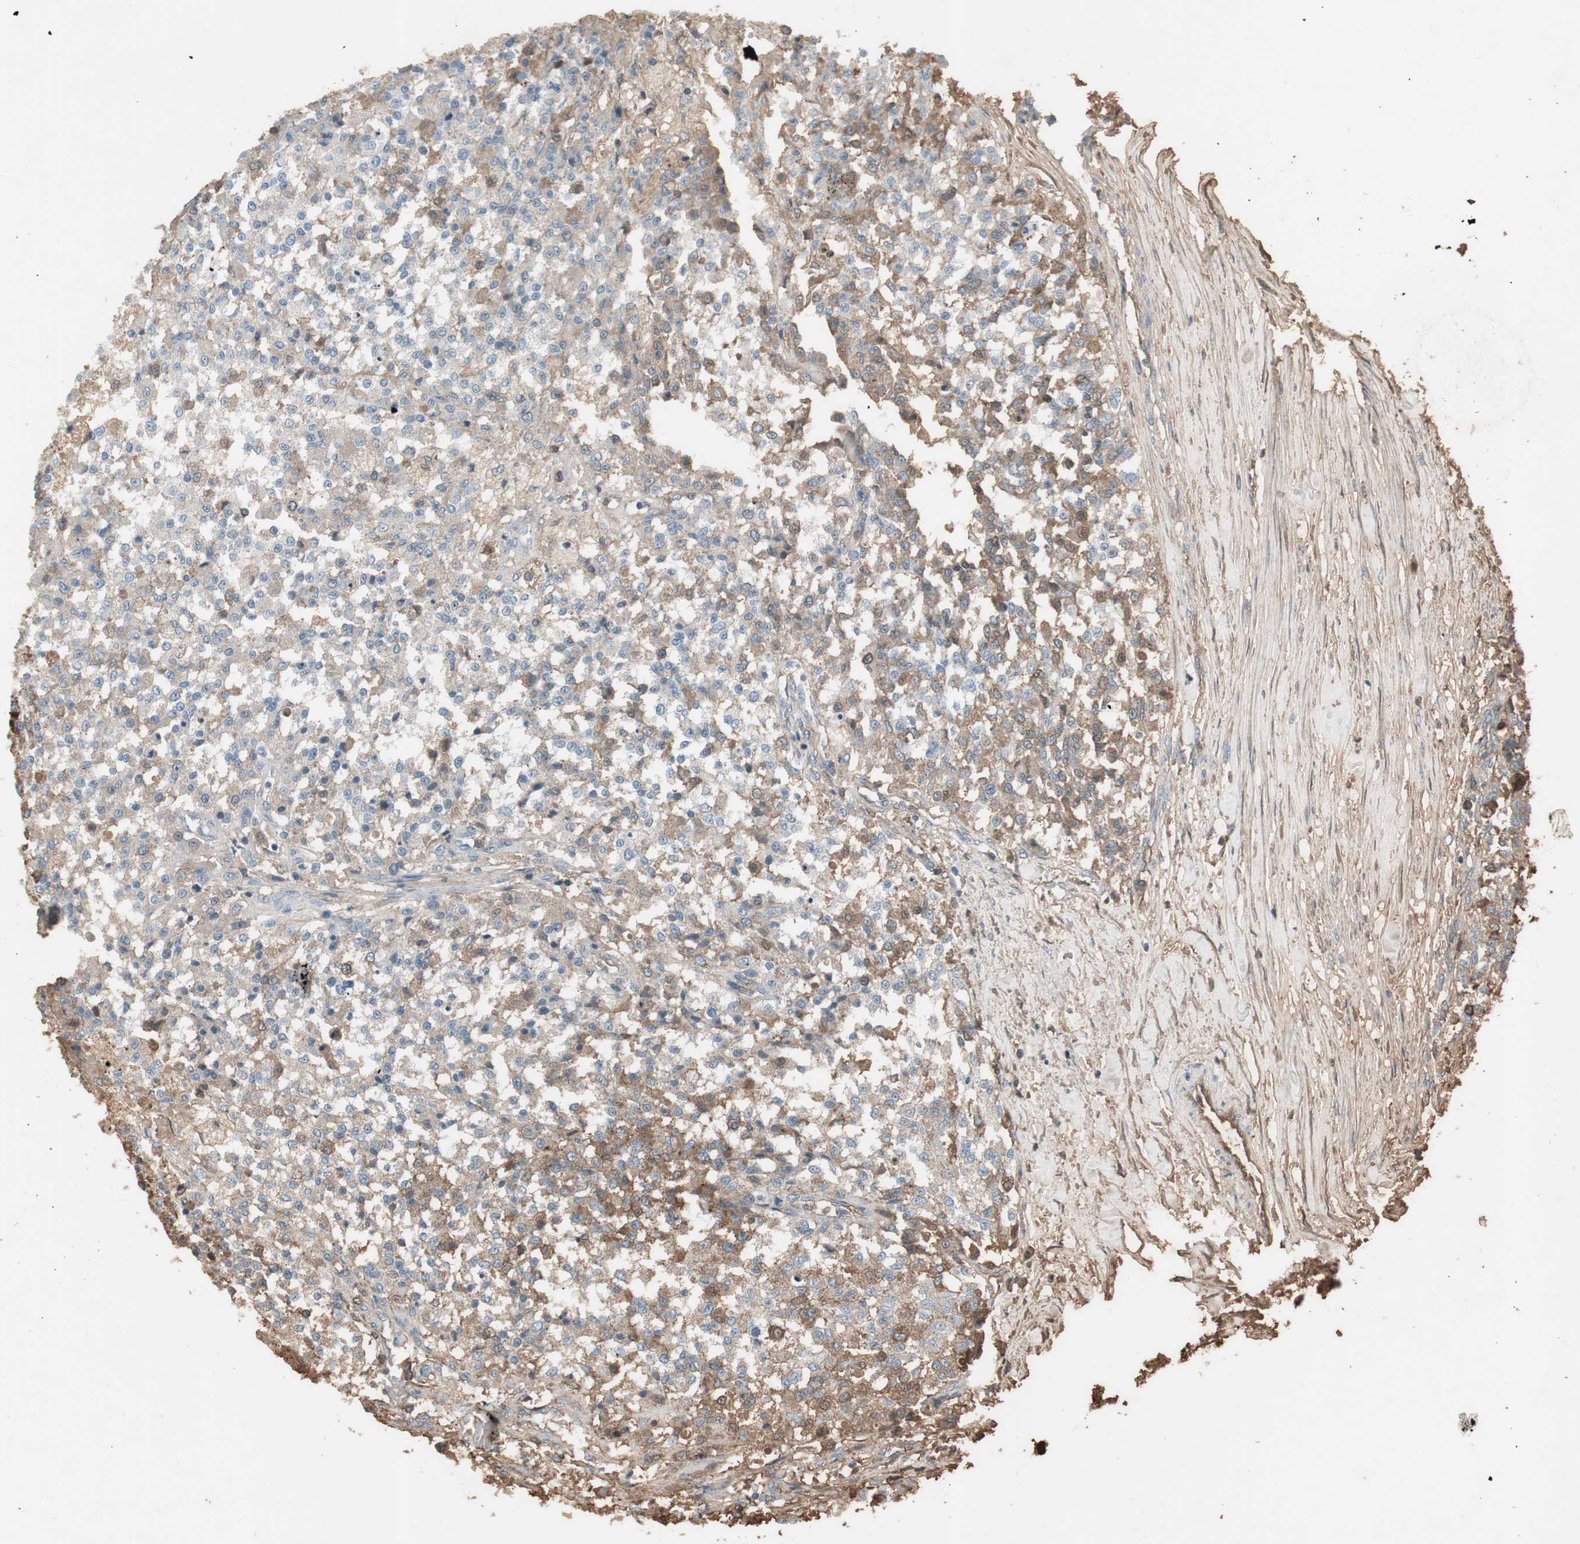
{"staining": {"intensity": "moderate", "quantity": "<25%", "location": "cytoplasmic/membranous"}, "tissue": "testis cancer", "cell_type": "Tumor cells", "image_type": "cancer", "snomed": [{"axis": "morphology", "description": "Seminoma, NOS"}, {"axis": "topography", "description": "Testis"}], "caption": "Testis cancer stained with a brown dye reveals moderate cytoplasmic/membranous positive staining in approximately <25% of tumor cells.", "gene": "MMP14", "patient": {"sex": "male", "age": 59}}